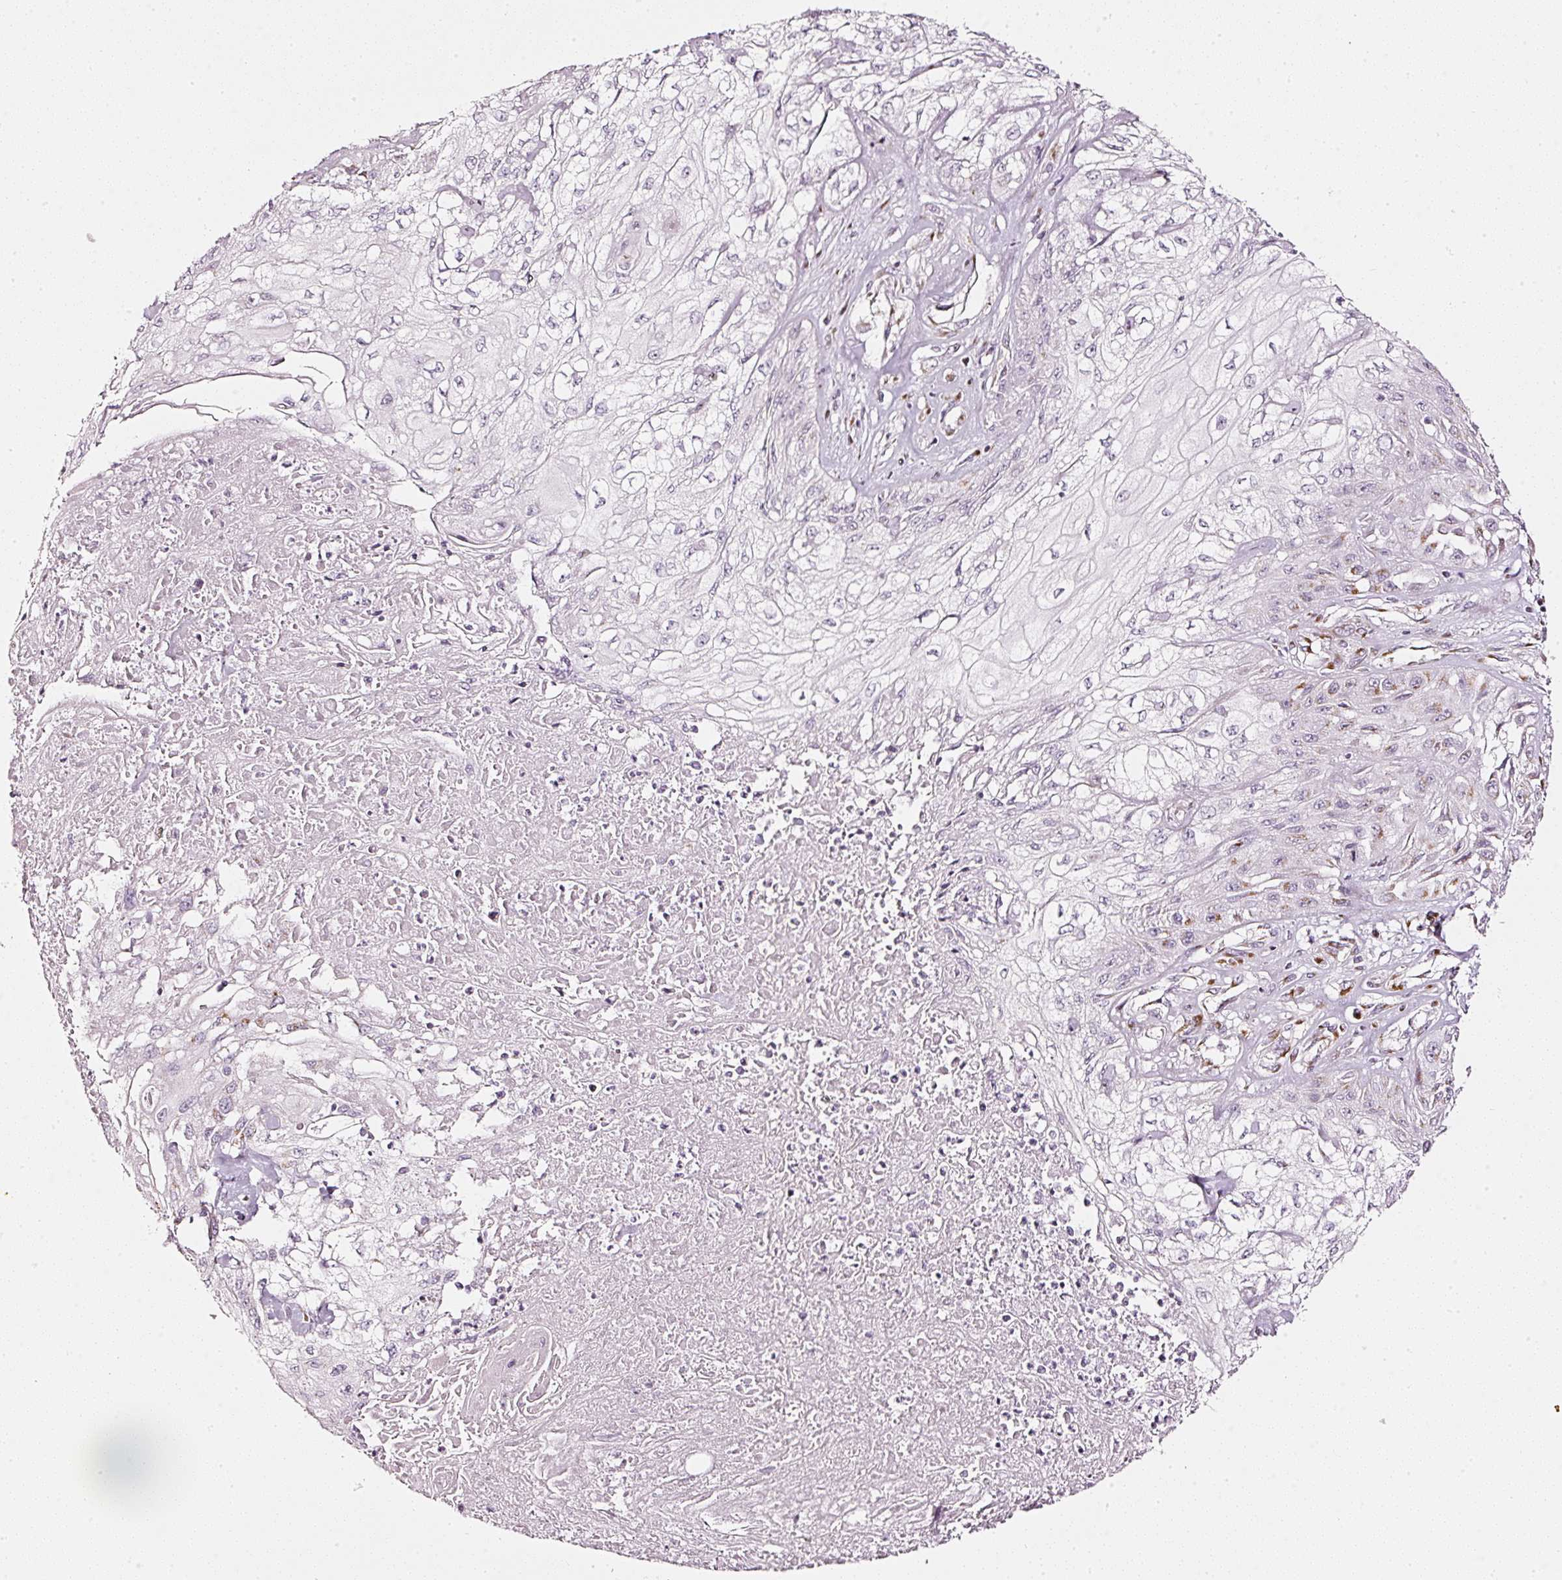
{"staining": {"intensity": "moderate", "quantity": "<25%", "location": "cytoplasmic/membranous"}, "tissue": "skin cancer", "cell_type": "Tumor cells", "image_type": "cancer", "snomed": [{"axis": "morphology", "description": "Squamous cell carcinoma, NOS"}, {"axis": "morphology", "description": "Squamous cell carcinoma, metastatic, NOS"}, {"axis": "topography", "description": "Skin"}, {"axis": "topography", "description": "Lymph node"}], "caption": "IHC image of neoplastic tissue: human skin cancer (squamous cell carcinoma) stained using immunohistochemistry (IHC) exhibits low levels of moderate protein expression localized specifically in the cytoplasmic/membranous of tumor cells, appearing as a cytoplasmic/membranous brown color.", "gene": "SDF4", "patient": {"sex": "male", "age": 75}}